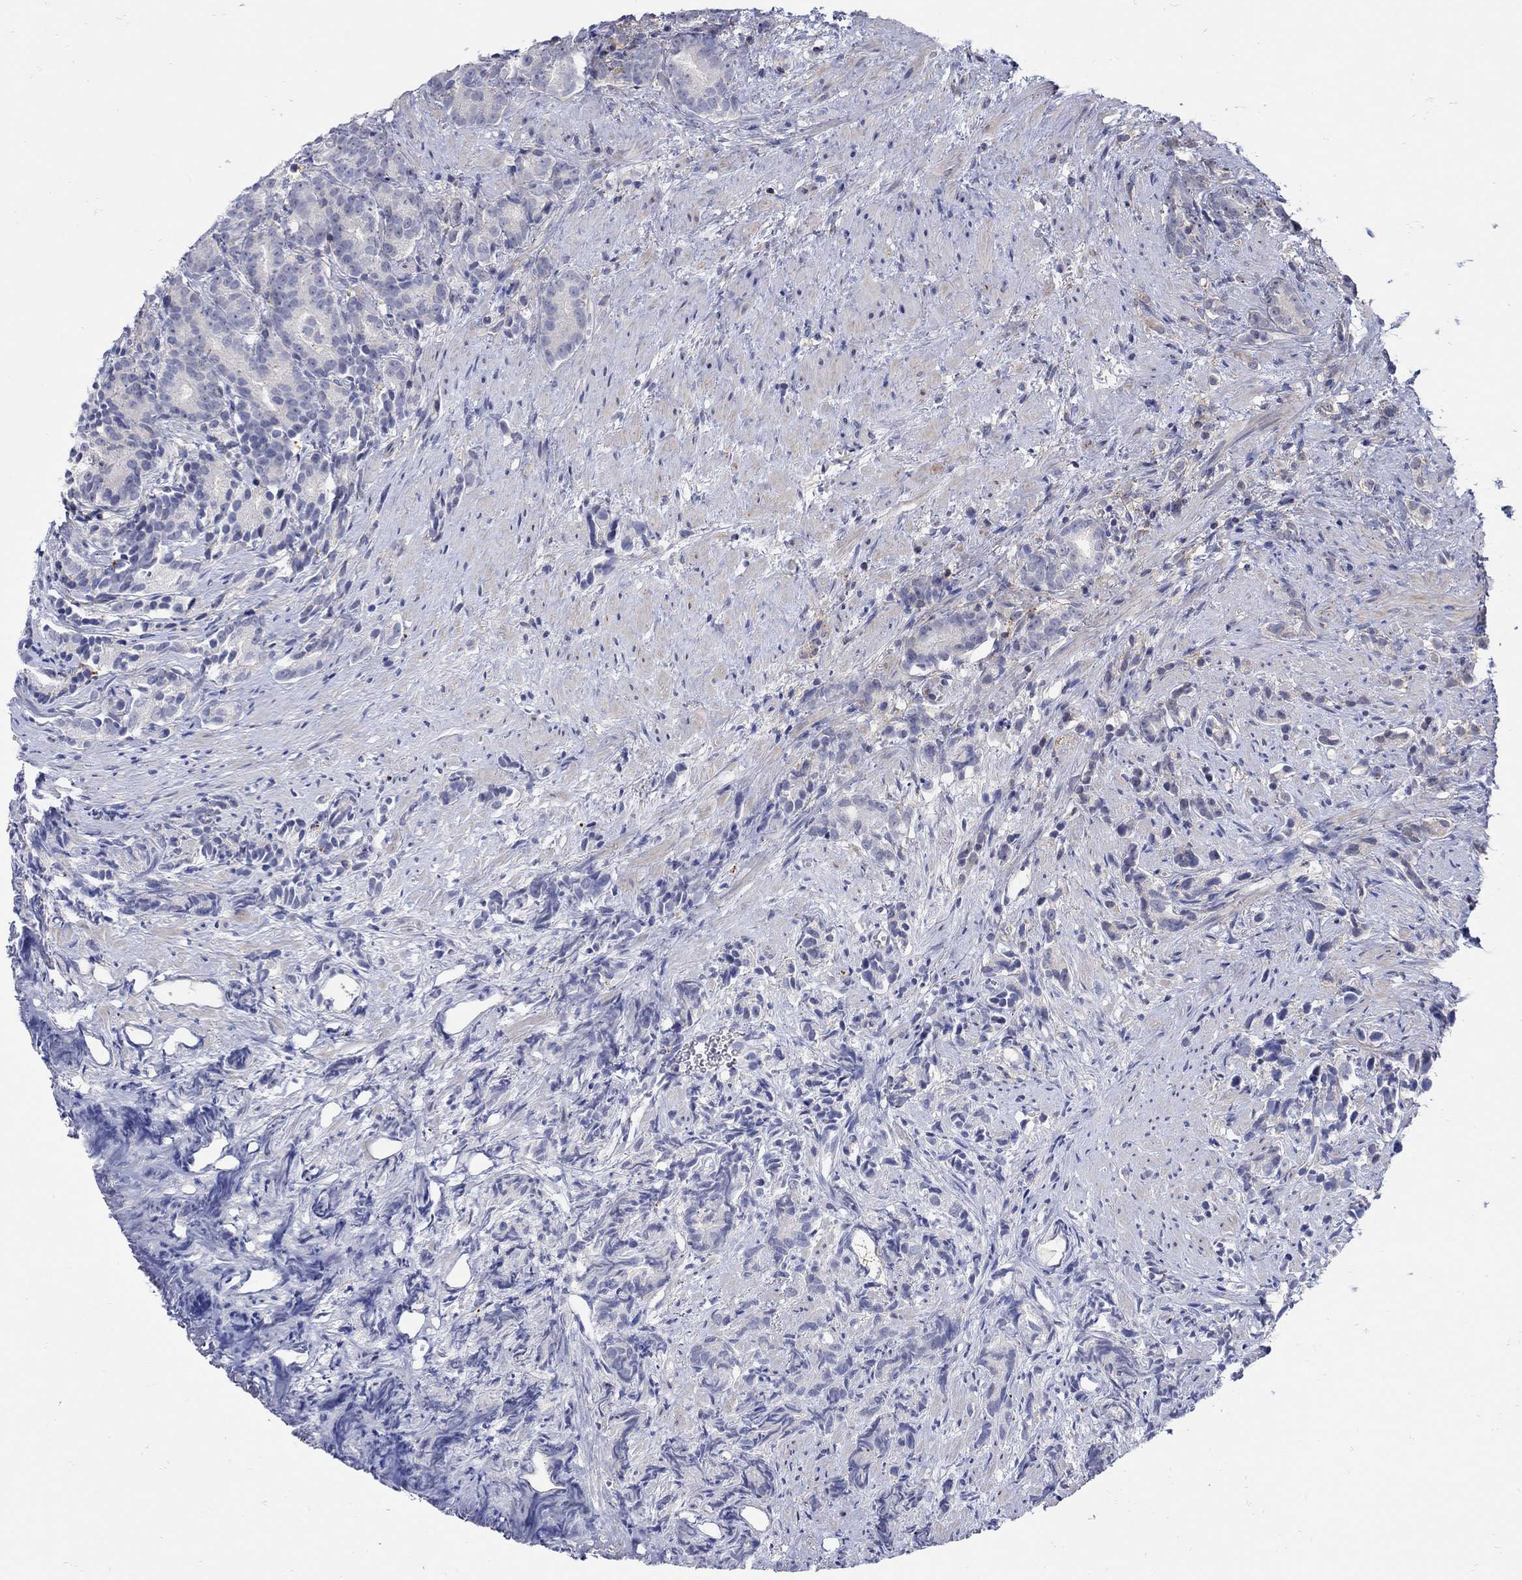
{"staining": {"intensity": "negative", "quantity": "none", "location": "none"}, "tissue": "prostate cancer", "cell_type": "Tumor cells", "image_type": "cancer", "snomed": [{"axis": "morphology", "description": "Adenocarcinoma, High grade"}, {"axis": "topography", "description": "Prostate"}], "caption": "IHC photomicrograph of human prostate cancer stained for a protein (brown), which displays no expression in tumor cells.", "gene": "TEKT3", "patient": {"sex": "male", "age": 90}}